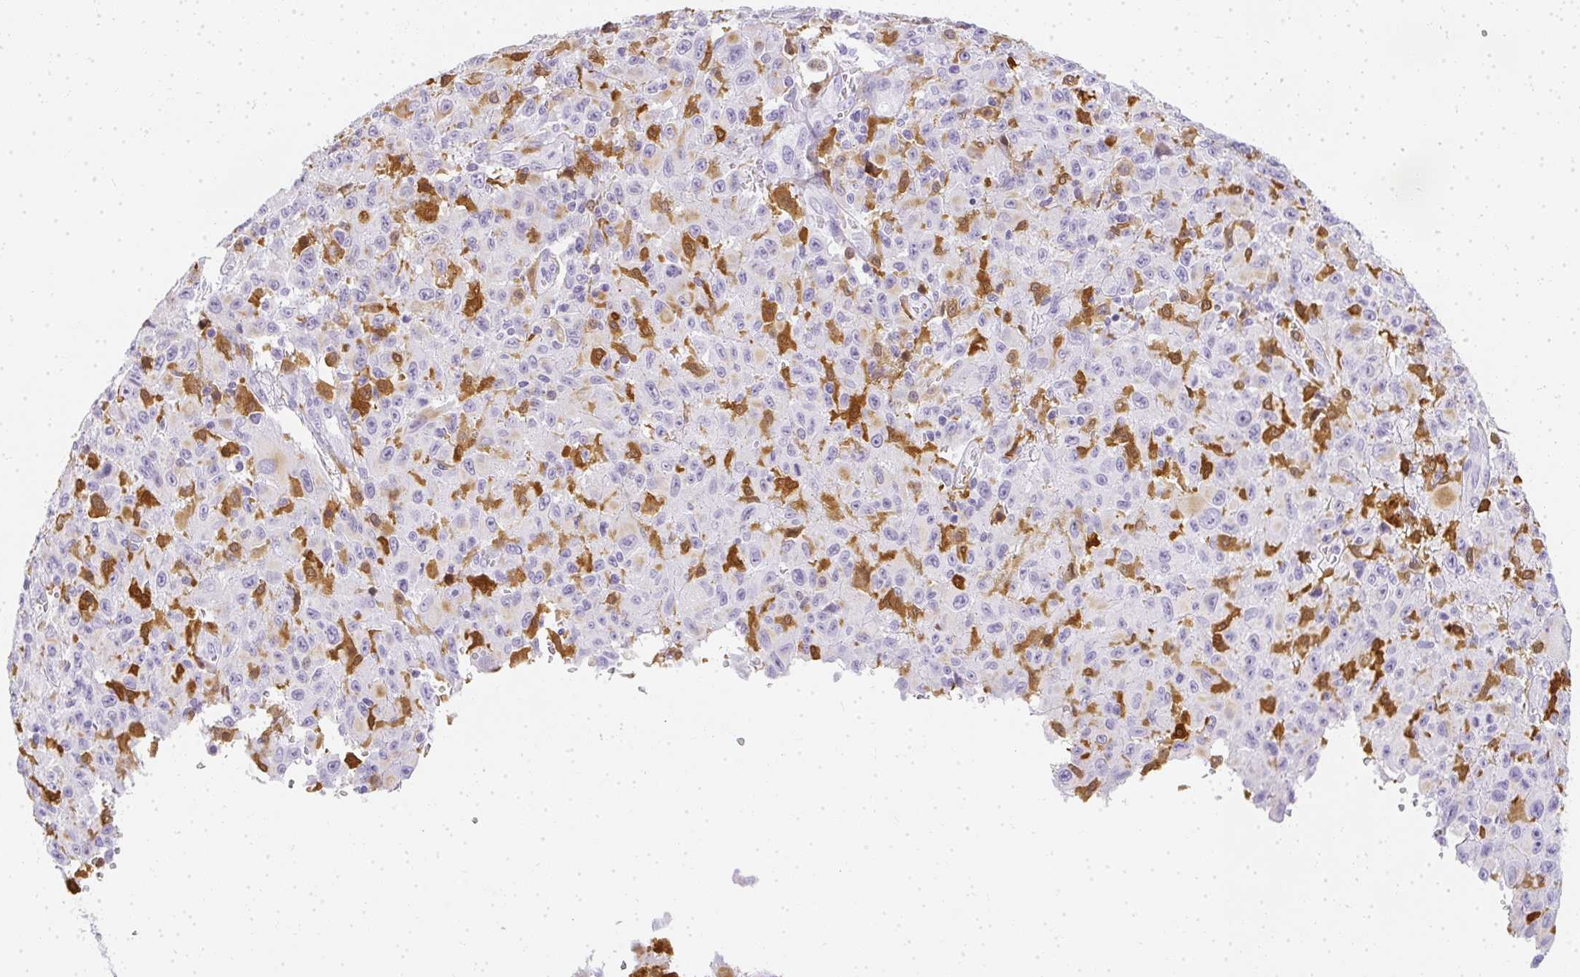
{"staining": {"intensity": "negative", "quantity": "none", "location": "none"}, "tissue": "melanoma", "cell_type": "Tumor cells", "image_type": "cancer", "snomed": [{"axis": "morphology", "description": "Malignant melanoma, NOS"}, {"axis": "topography", "description": "Skin"}], "caption": "This histopathology image is of malignant melanoma stained with immunohistochemistry (IHC) to label a protein in brown with the nuclei are counter-stained blue. There is no positivity in tumor cells.", "gene": "HK3", "patient": {"sex": "male", "age": 46}}